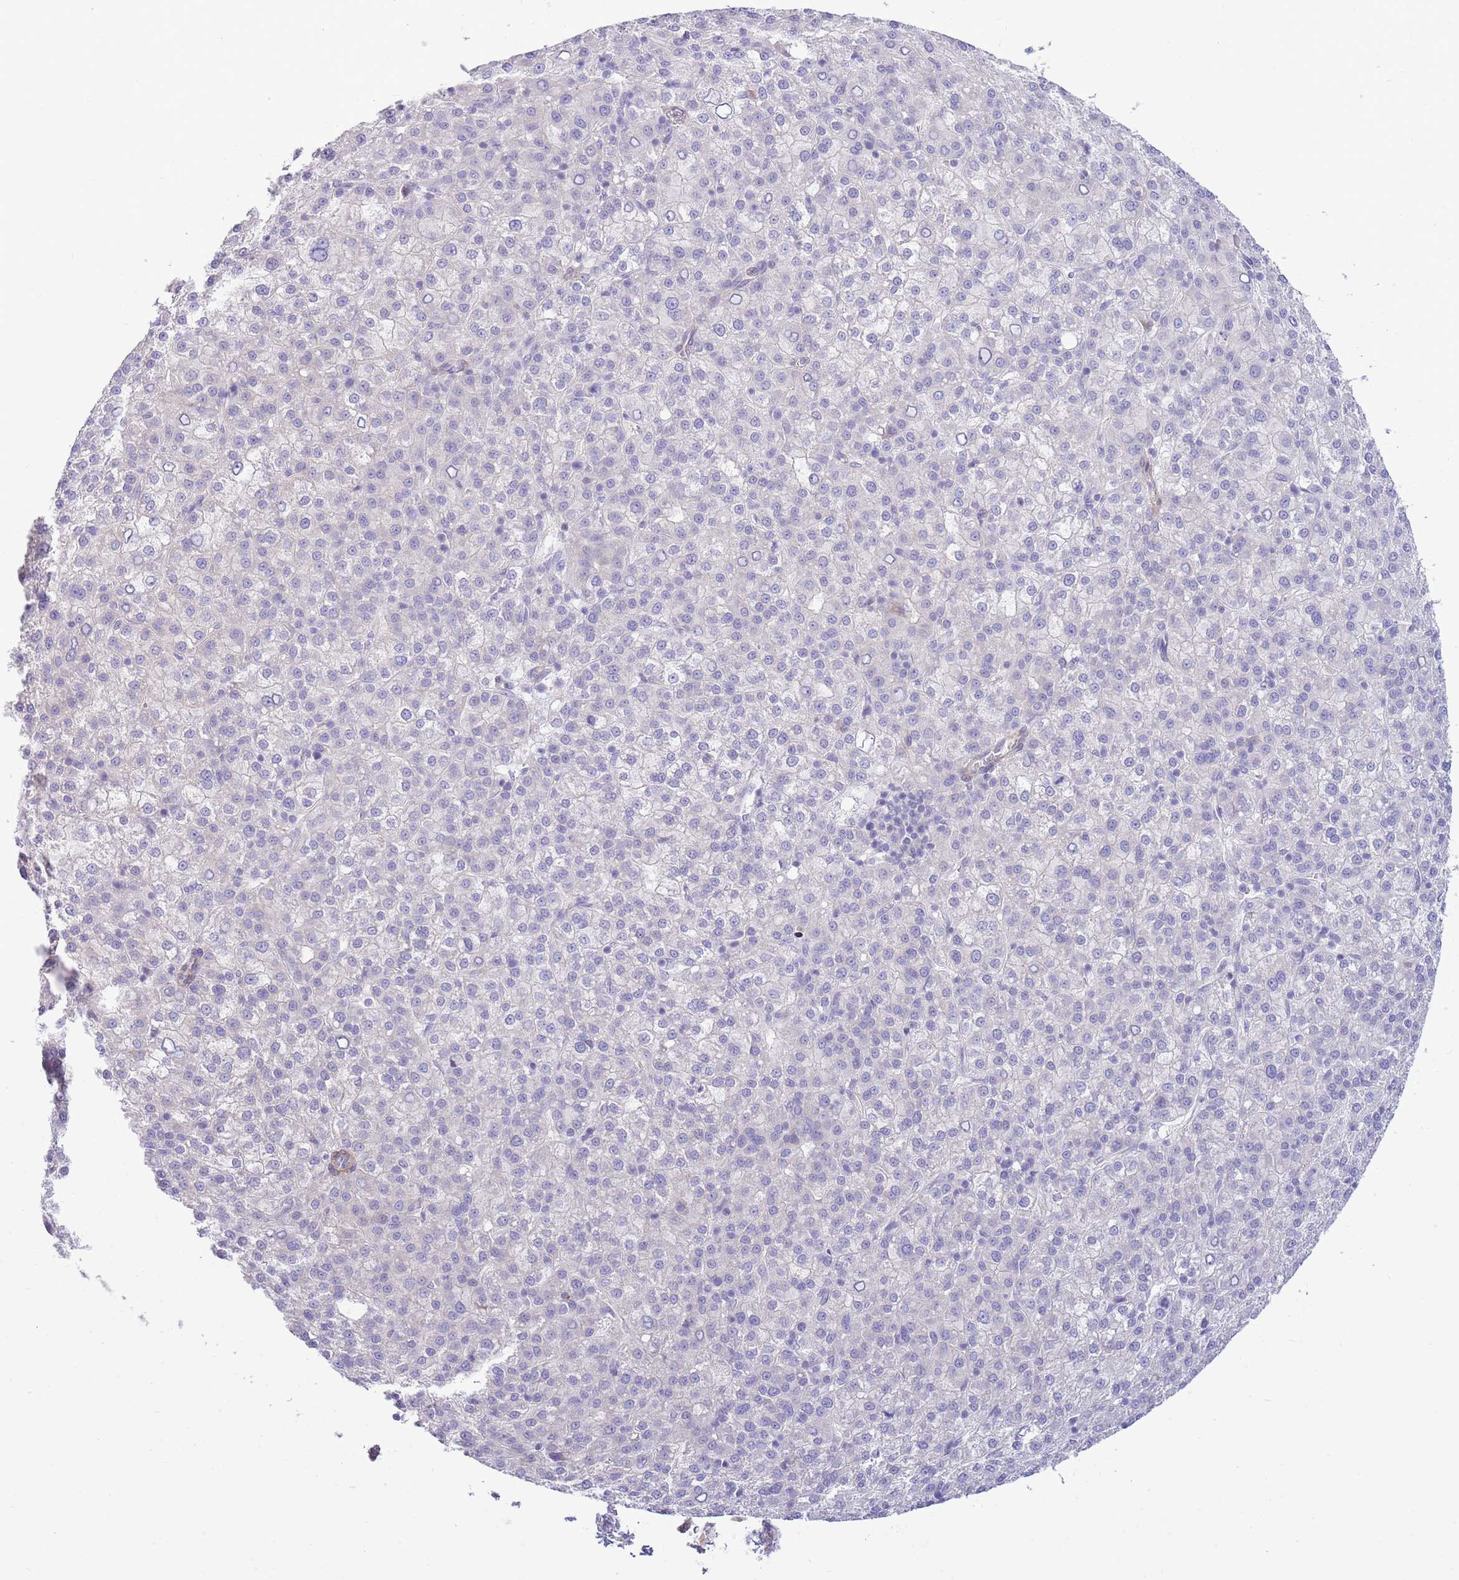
{"staining": {"intensity": "negative", "quantity": "none", "location": "none"}, "tissue": "liver cancer", "cell_type": "Tumor cells", "image_type": "cancer", "snomed": [{"axis": "morphology", "description": "Carcinoma, Hepatocellular, NOS"}, {"axis": "topography", "description": "Liver"}], "caption": "Micrograph shows no protein positivity in tumor cells of liver cancer (hepatocellular carcinoma) tissue.", "gene": "ZC4H2", "patient": {"sex": "female", "age": 58}}